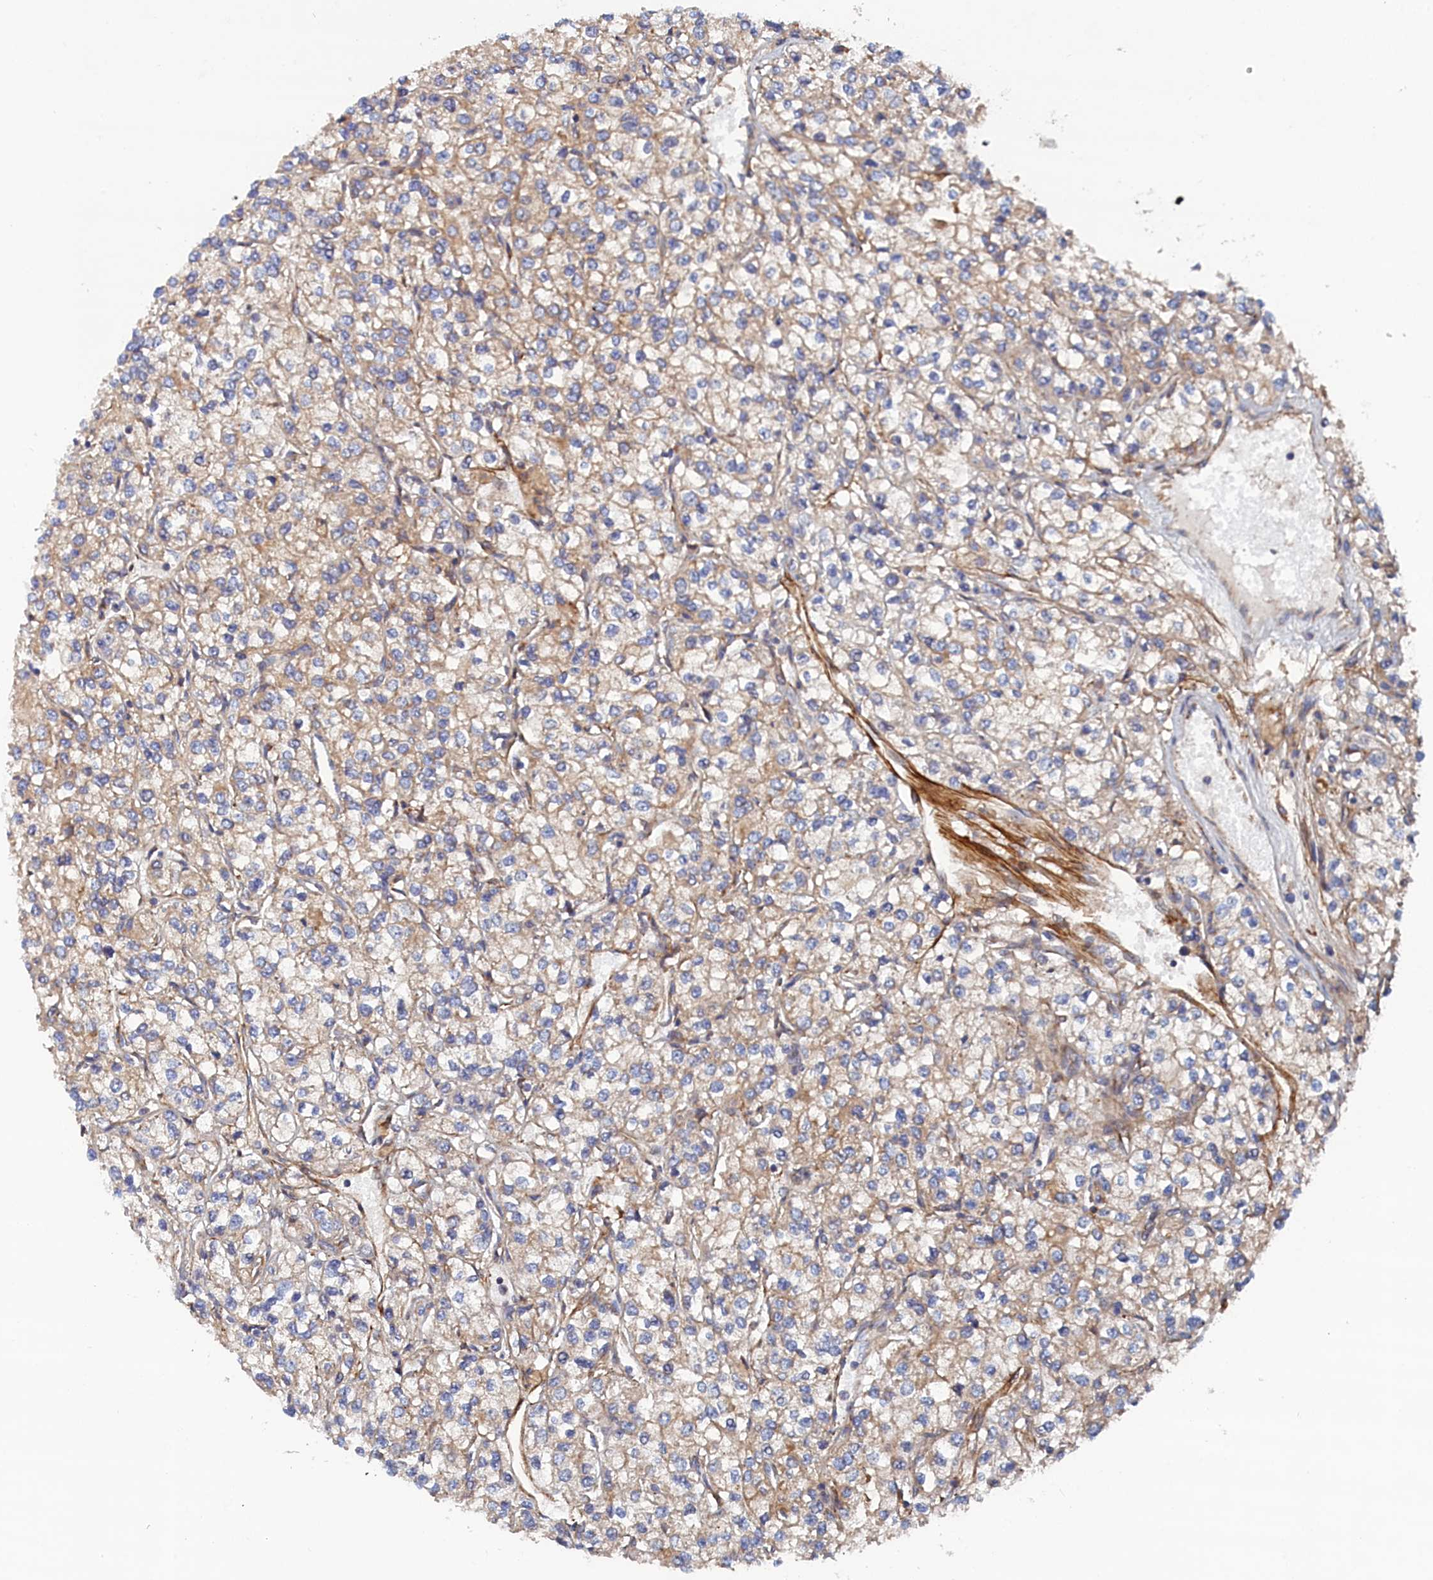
{"staining": {"intensity": "negative", "quantity": "none", "location": "none"}, "tissue": "renal cancer", "cell_type": "Tumor cells", "image_type": "cancer", "snomed": [{"axis": "morphology", "description": "Adenocarcinoma, NOS"}, {"axis": "topography", "description": "Kidney"}], "caption": "DAB (3,3'-diaminobenzidine) immunohistochemical staining of human renal cancer (adenocarcinoma) reveals no significant staining in tumor cells.", "gene": "TMEM196", "patient": {"sex": "male", "age": 80}}